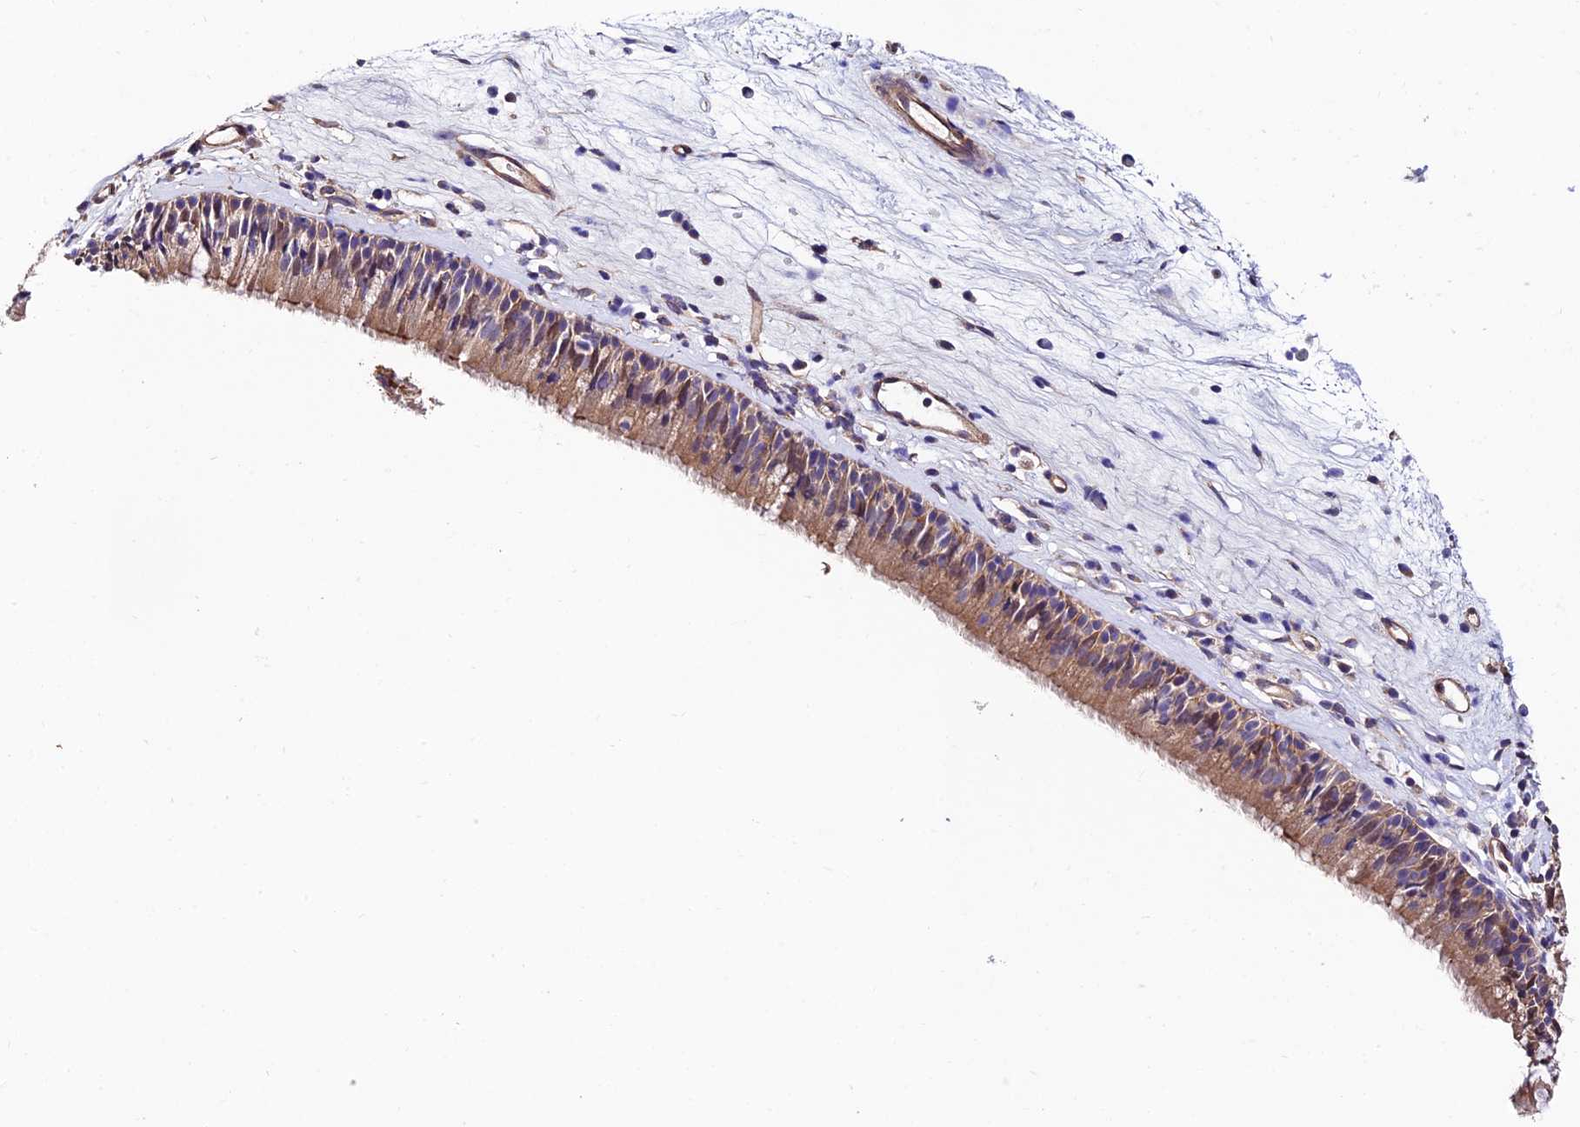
{"staining": {"intensity": "moderate", "quantity": ">75%", "location": "cytoplasmic/membranous"}, "tissue": "nasopharynx", "cell_type": "Respiratory epithelial cells", "image_type": "normal", "snomed": [{"axis": "morphology", "description": "Normal tissue, NOS"}, {"axis": "morphology", "description": "Inflammation, NOS"}, {"axis": "morphology", "description": "Malignant melanoma, Metastatic site"}, {"axis": "topography", "description": "Nasopharynx"}], "caption": "The histopathology image shows immunohistochemical staining of benign nasopharynx. There is moderate cytoplasmic/membranous positivity is identified in about >75% of respiratory epithelial cells.", "gene": "QRFP", "patient": {"sex": "male", "age": 70}}